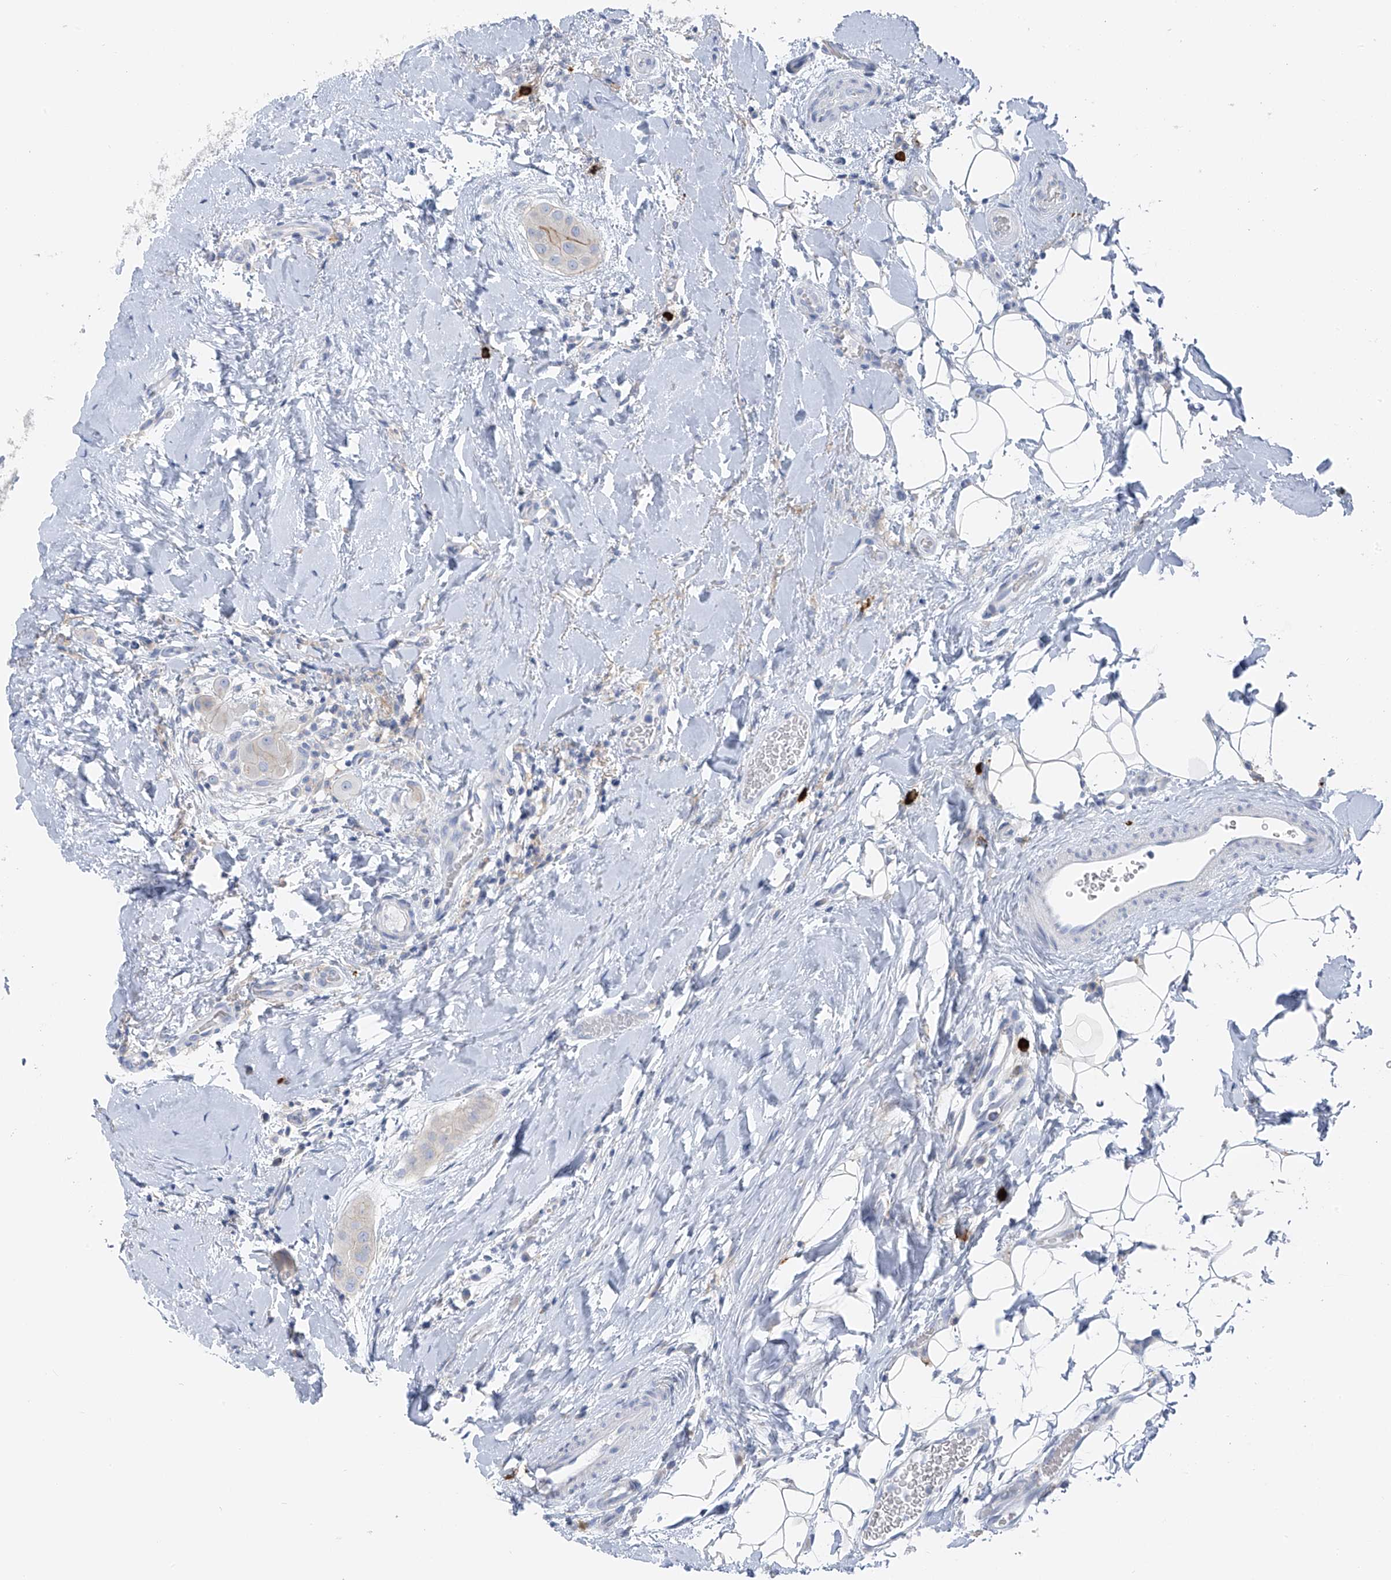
{"staining": {"intensity": "weak", "quantity": "<25%", "location": "cytoplasmic/membranous"}, "tissue": "thyroid cancer", "cell_type": "Tumor cells", "image_type": "cancer", "snomed": [{"axis": "morphology", "description": "Papillary adenocarcinoma, NOS"}, {"axis": "topography", "description": "Thyroid gland"}], "caption": "A high-resolution micrograph shows IHC staining of thyroid papillary adenocarcinoma, which displays no significant staining in tumor cells.", "gene": "POMGNT2", "patient": {"sex": "male", "age": 33}}